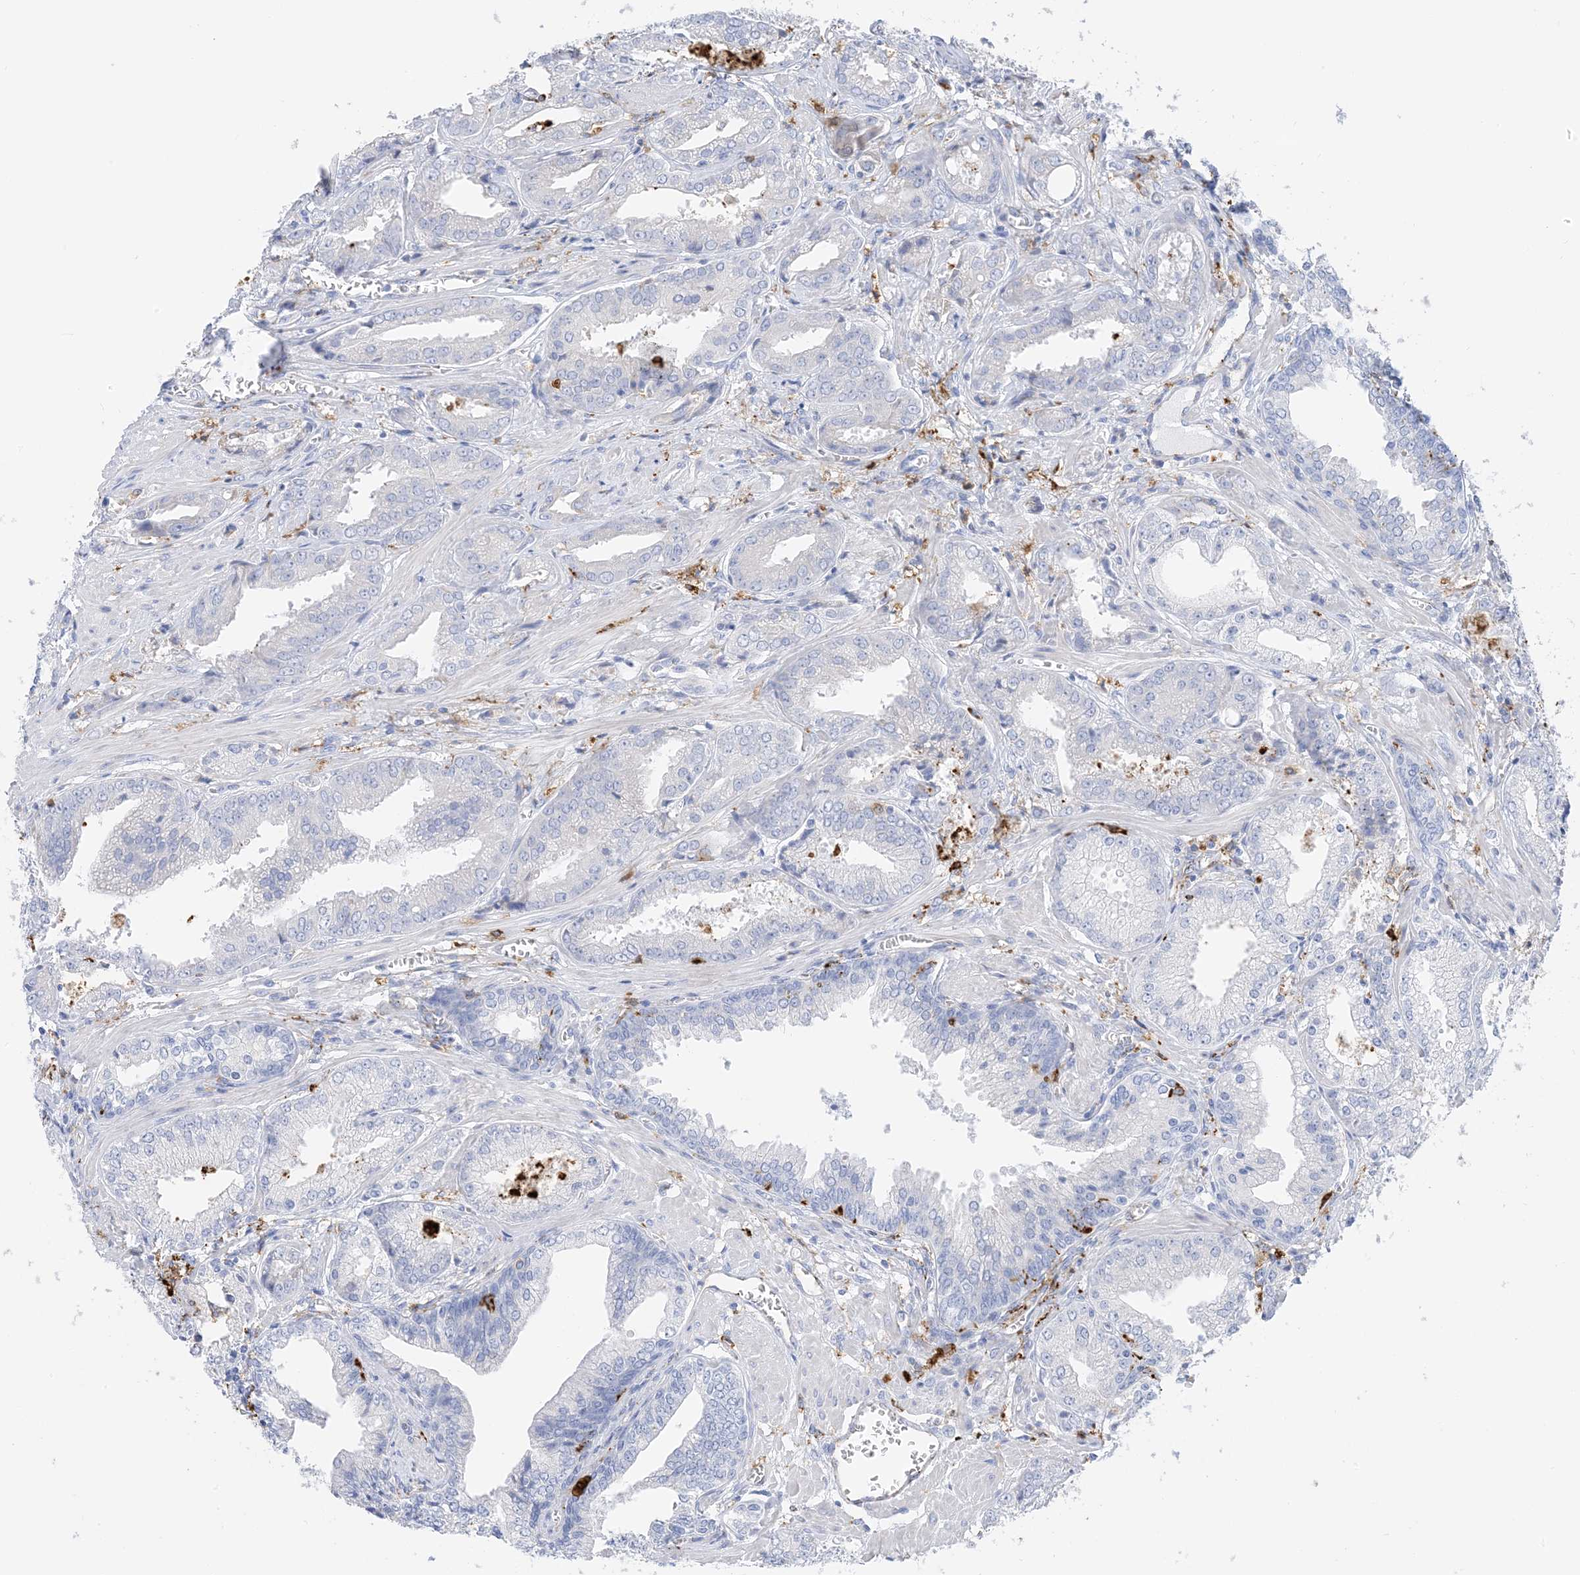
{"staining": {"intensity": "negative", "quantity": "none", "location": "none"}, "tissue": "prostate cancer", "cell_type": "Tumor cells", "image_type": "cancer", "snomed": [{"axis": "morphology", "description": "Adenocarcinoma, Low grade"}, {"axis": "topography", "description": "Prostate"}], "caption": "DAB (3,3'-diaminobenzidine) immunohistochemical staining of human adenocarcinoma (low-grade) (prostate) shows no significant positivity in tumor cells.", "gene": "DPH3", "patient": {"sex": "male", "age": 67}}